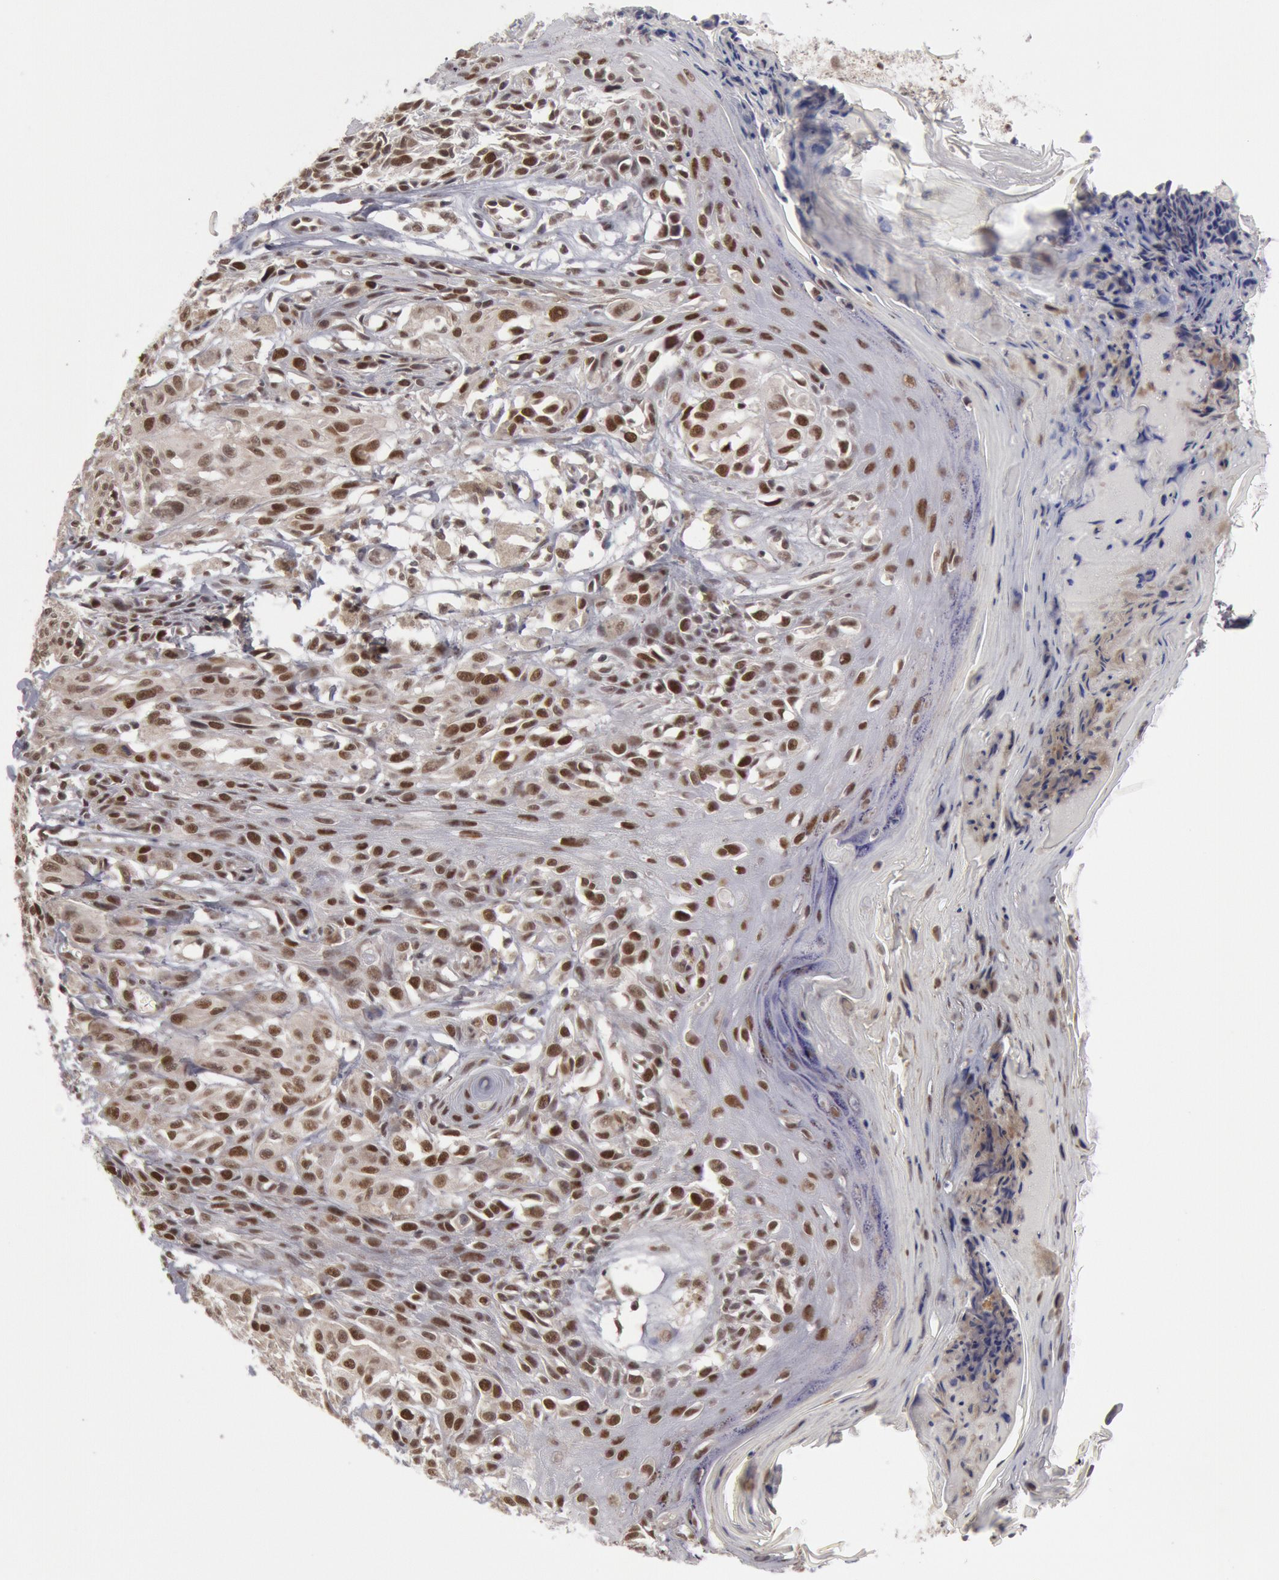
{"staining": {"intensity": "moderate", "quantity": ">75%", "location": "nuclear"}, "tissue": "melanoma", "cell_type": "Tumor cells", "image_type": "cancer", "snomed": [{"axis": "morphology", "description": "Malignant melanoma, NOS"}, {"axis": "topography", "description": "Skin"}], "caption": "This image displays immunohistochemistry staining of melanoma, with medium moderate nuclear expression in about >75% of tumor cells.", "gene": "PPP4R3B", "patient": {"sex": "female", "age": 77}}